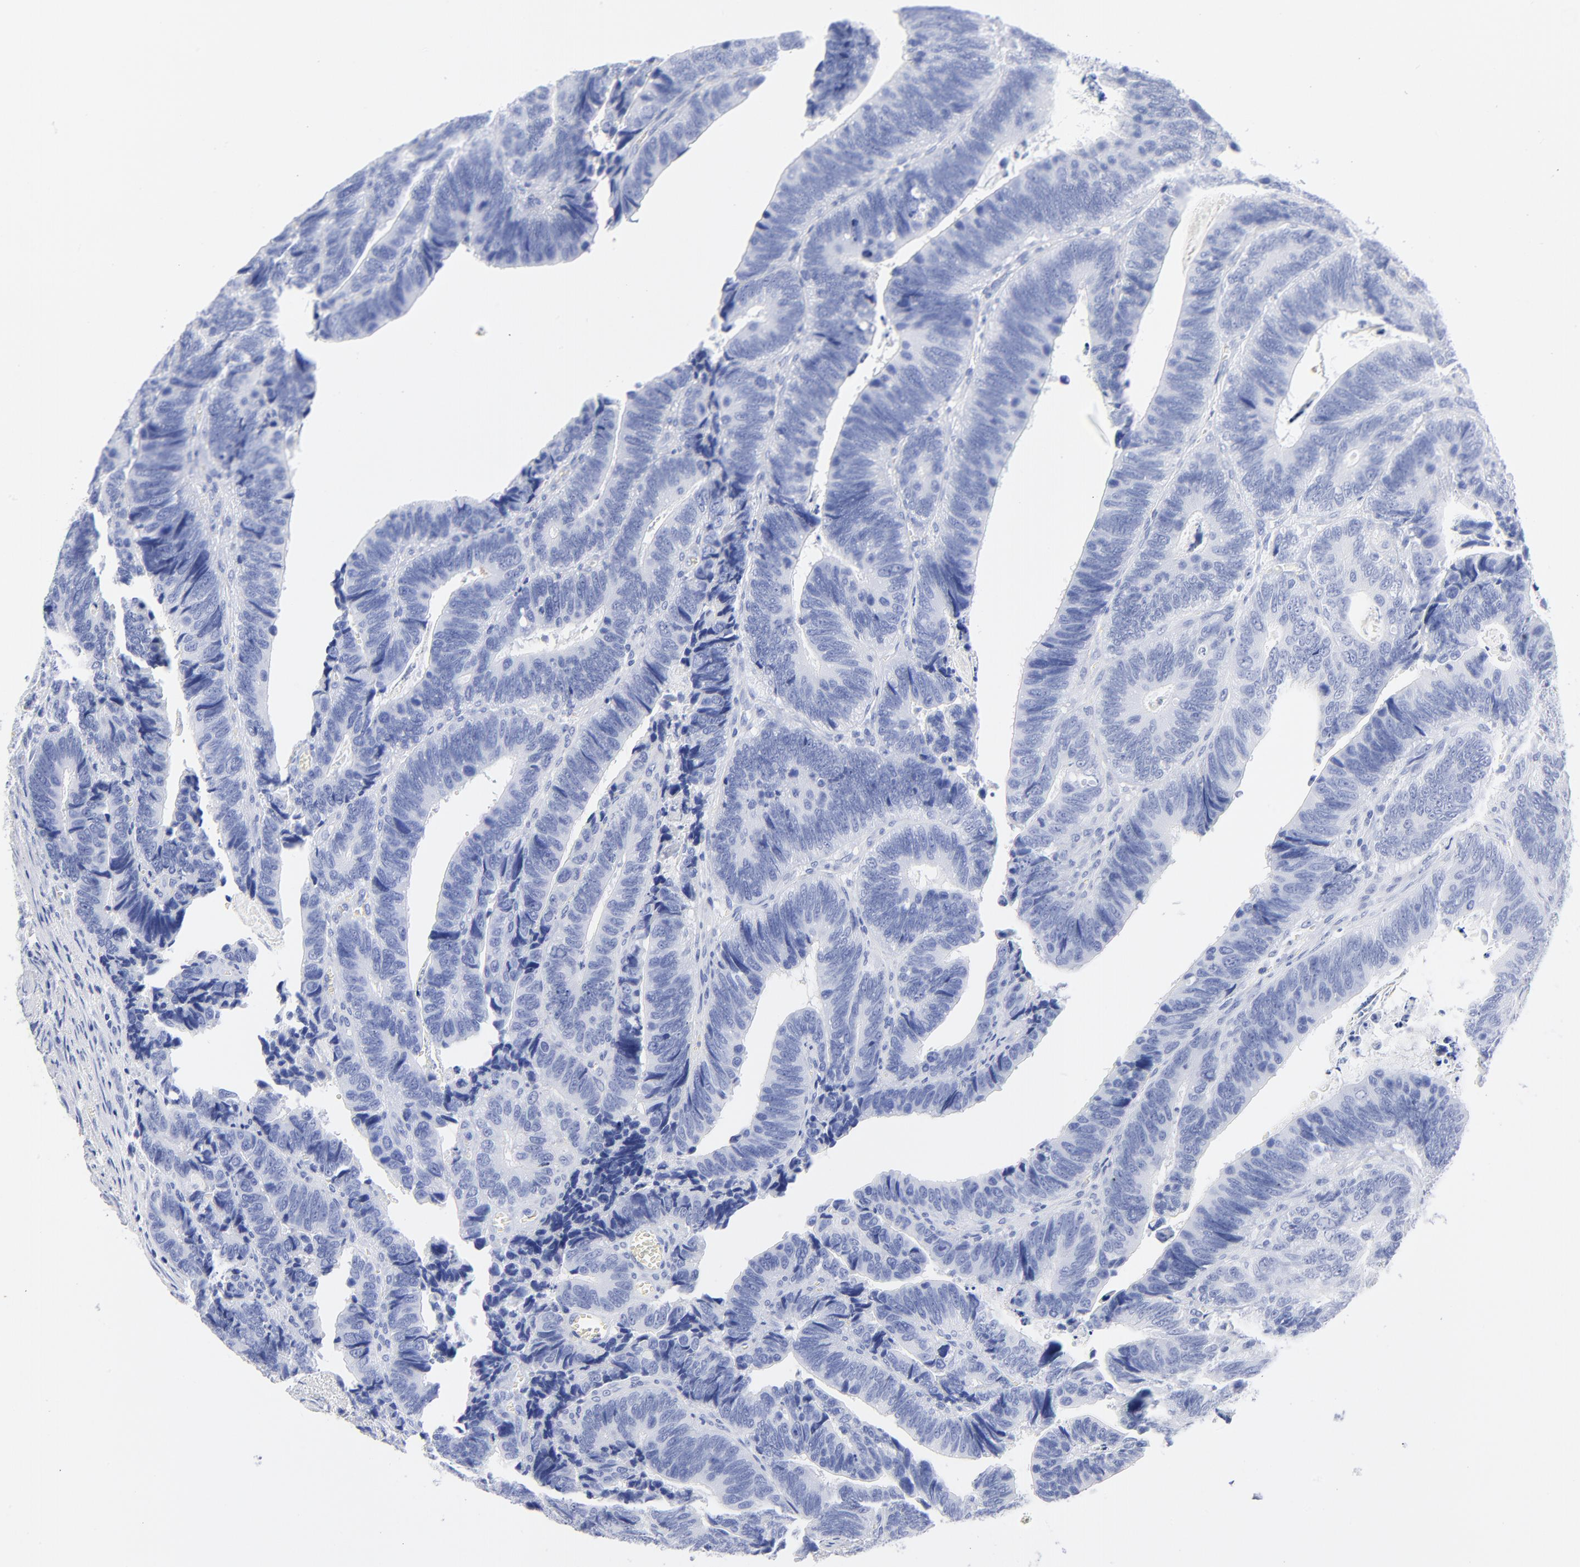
{"staining": {"intensity": "negative", "quantity": "none", "location": "none"}, "tissue": "colorectal cancer", "cell_type": "Tumor cells", "image_type": "cancer", "snomed": [{"axis": "morphology", "description": "Adenocarcinoma, NOS"}, {"axis": "topography", "description": "Colon"}], "caption": "DAB (3,3'-diaminobenzidine) immunohistochemical staining of colorectal cancer (adenocarcinoma) exhibits no significant staining in tumor cells. The staining is performed using DAB brown chromogen with nuclei counter-stained in using hematoxylin.", "gene": "ACY1", "patient": {"sex": "male", "age": 72}}